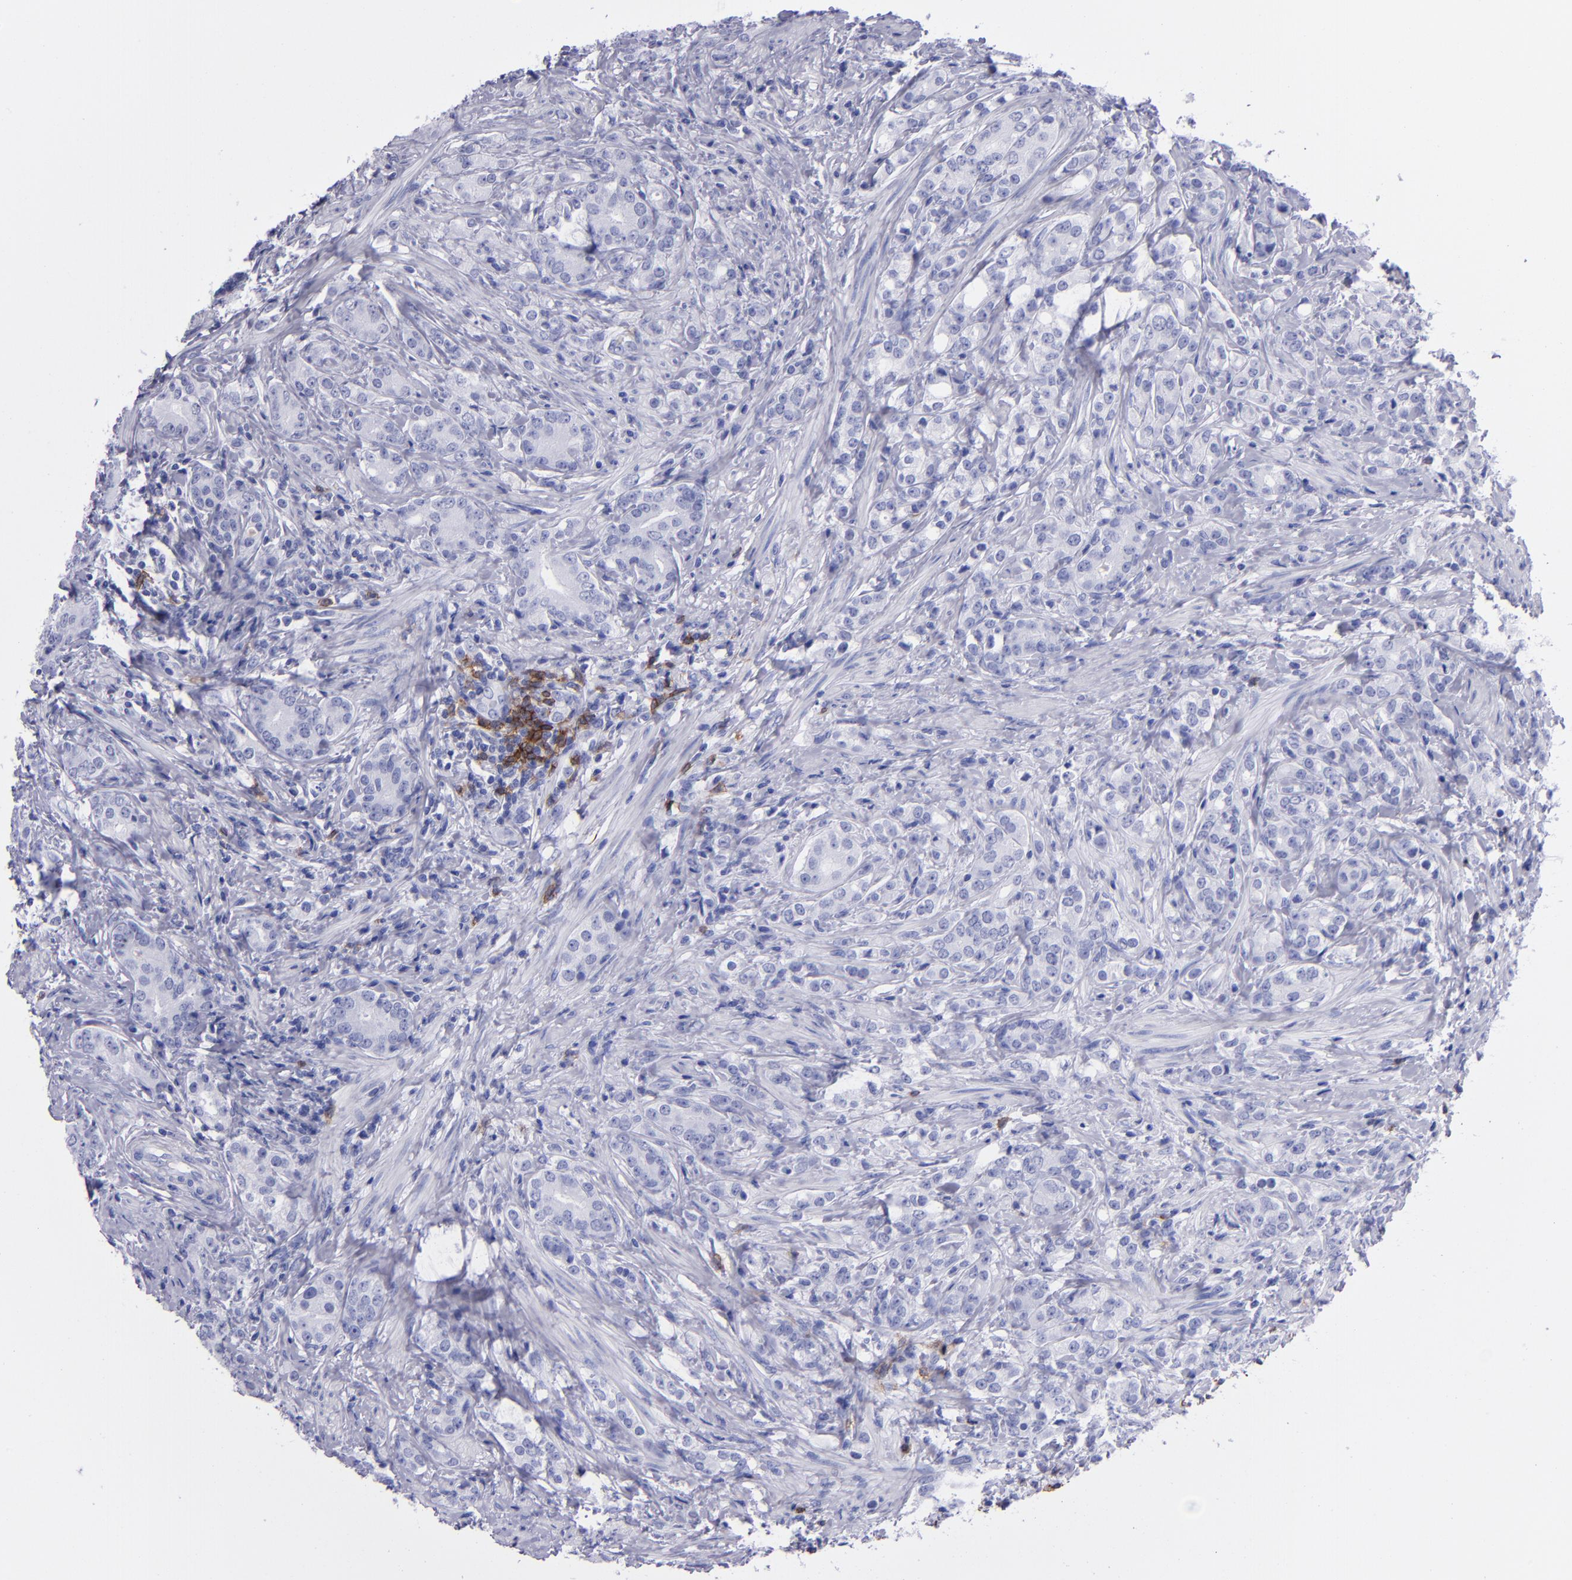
{"staining": {"intensity": "negative", "quantity": "none", "location": "none"}, "tissue": "prostate cancer", "cell_type": "Tumor cells", "image_type": "cancer", "snomed": [{"axis": "morphology", "description": "Adenocarcinoma, Medium grade"}, {"axis": "topography", "description": "Prostate"}], "caption": "There is no significant expression in tumor cells of prostate cancer (medium-grade adenocarcinoma). (Stains: DAB (3,3'-diaminobenzidine) immunohistochemistry (IHC) with hematoxylin counter stain, Microscopy: brightfield microscopy at high magnification).", "gene": "CD37", "patient": {"sex": "male", "age": 59}}